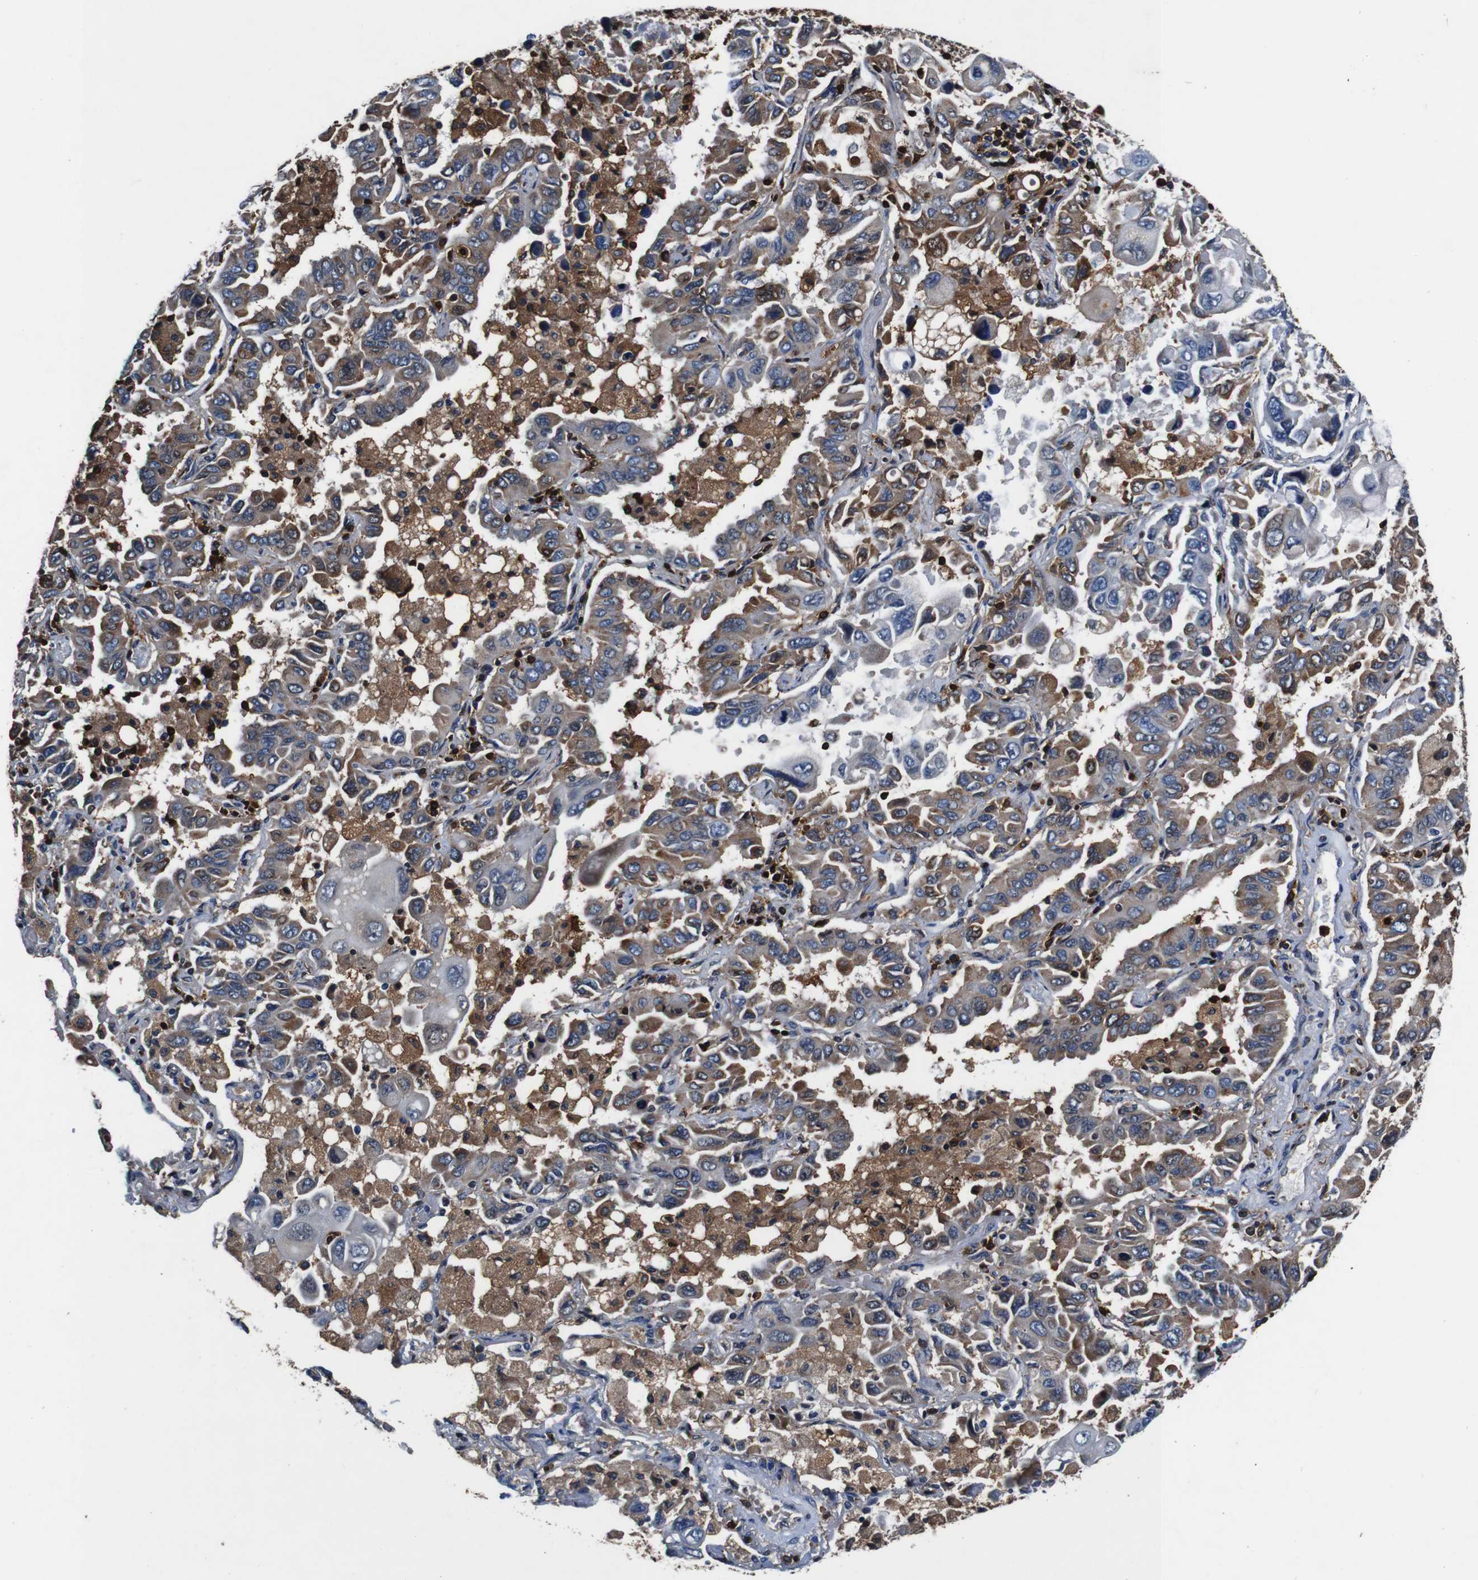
{"staining": {"intensity": "moderate", "quantity": "25%-75%", "location": "cytoplasmic/membranous"}, "tissue": "lung cancer", "cell_type": "Tumor cells", "image_type": "cancer", "snomed": [{"axis": "morphology", "description": "Adenocarcinoma, NOS"}, {"axis": "topography", "description": "Lung"}], "caption": "This histopathology image displays immunohistochemistry staining of human lung cancer (adenocarcinoma), with medium moderate cytoplasmic/membranous staining in approximately 25%-75% of tumor cells.", "gene": "ANXA1", "patient": {"sex": "male", "age": 64}}